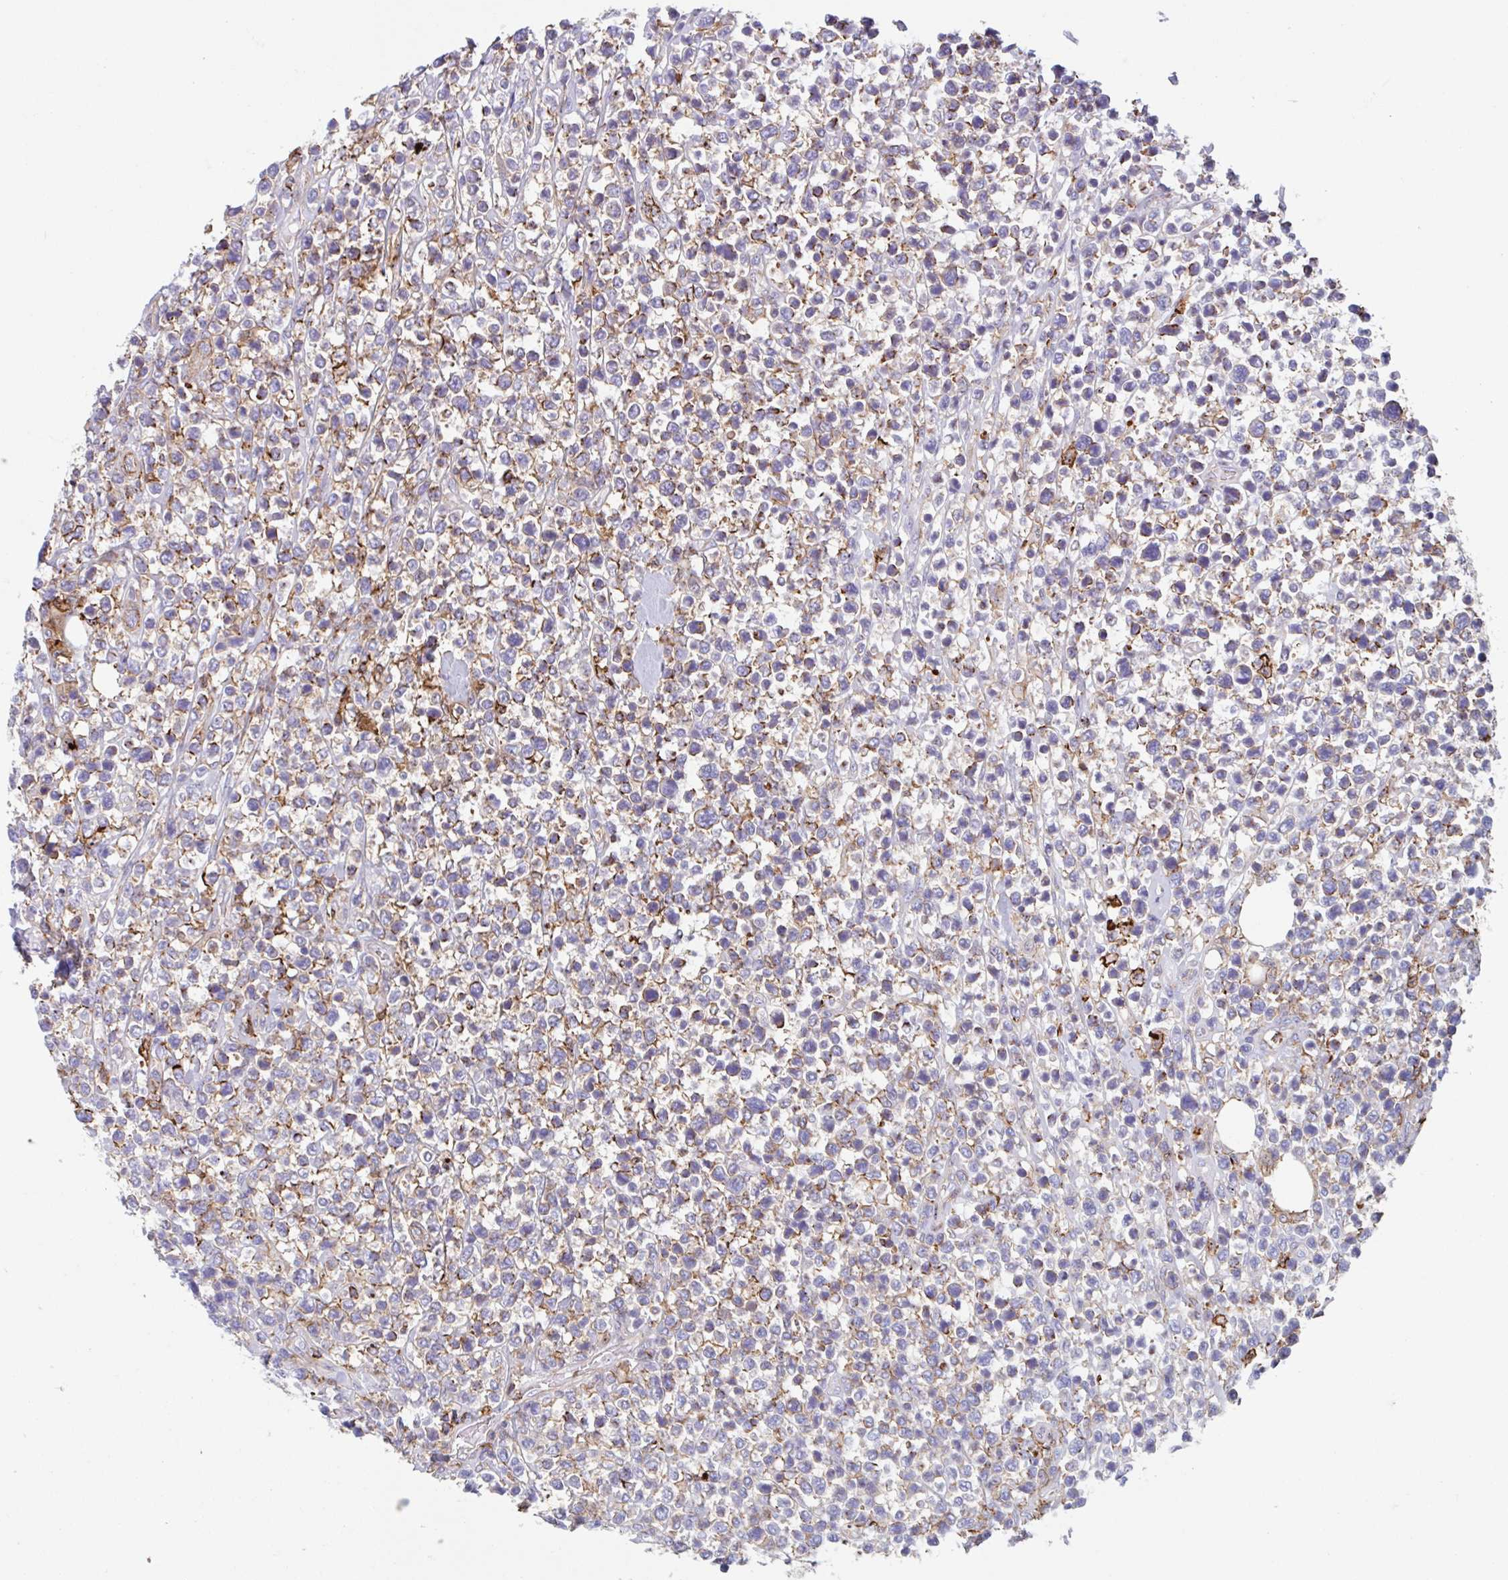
{"staining": {"intensity": "moderate", "quantity": "<25%", "location": "cytoplasmic/membranous"}, "tissue": "lymphoma", "cell_type": "Tumor cells", "image_type": "cancer", "snomed": [{"axis": "morphology", "description": "Malignant lymphoma, non-Hodgkin's type, Low grade"}, {"axis": "topography", "description": "Lymph node"}], "caption": "High-power microscopy captured an IHC histopathology image of lymphoma, revealing moderate cytoplasmic/membranous staining in approximately <25% of tumor cells.", "gene": "EFHD1", "patient": {"sex": "male", "age": 60}}